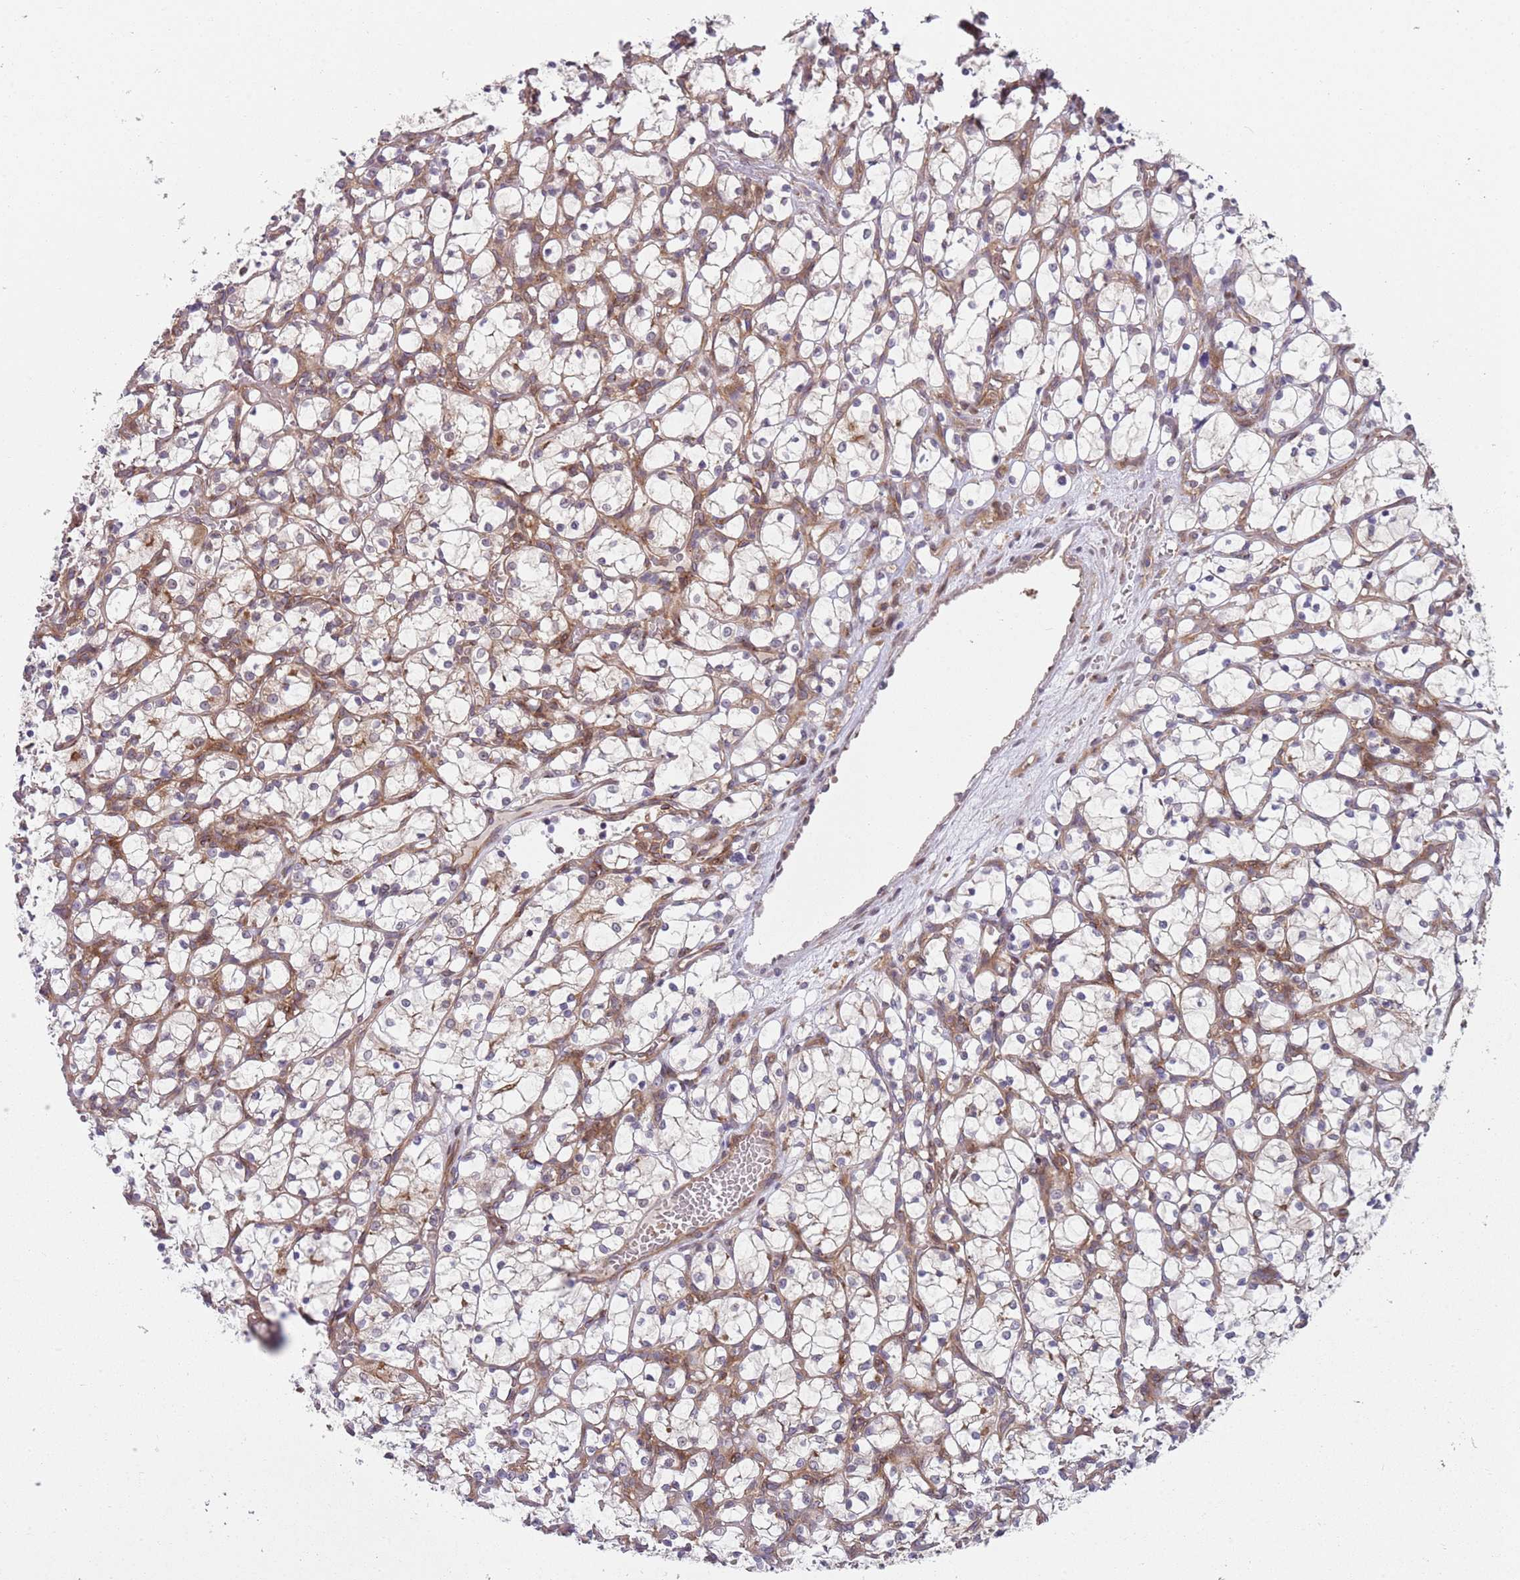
{"staining": {"intensity": "negative", "quantity": "none", "location": "none"}, "tissue": "renal cancer", "cell_type": "Tumor cells", "image_type": "cancer", "snomed": [{"axis": "morphology", "description": "Adenocarcinoma, NOS"}, {"axis": "topography", "description": "Kidney"}], "caption": "Tumor cells are negative for protein expression in human renal cancer.", "gene": "GGA1", "patient": {"sex": "female", "age": 69}}